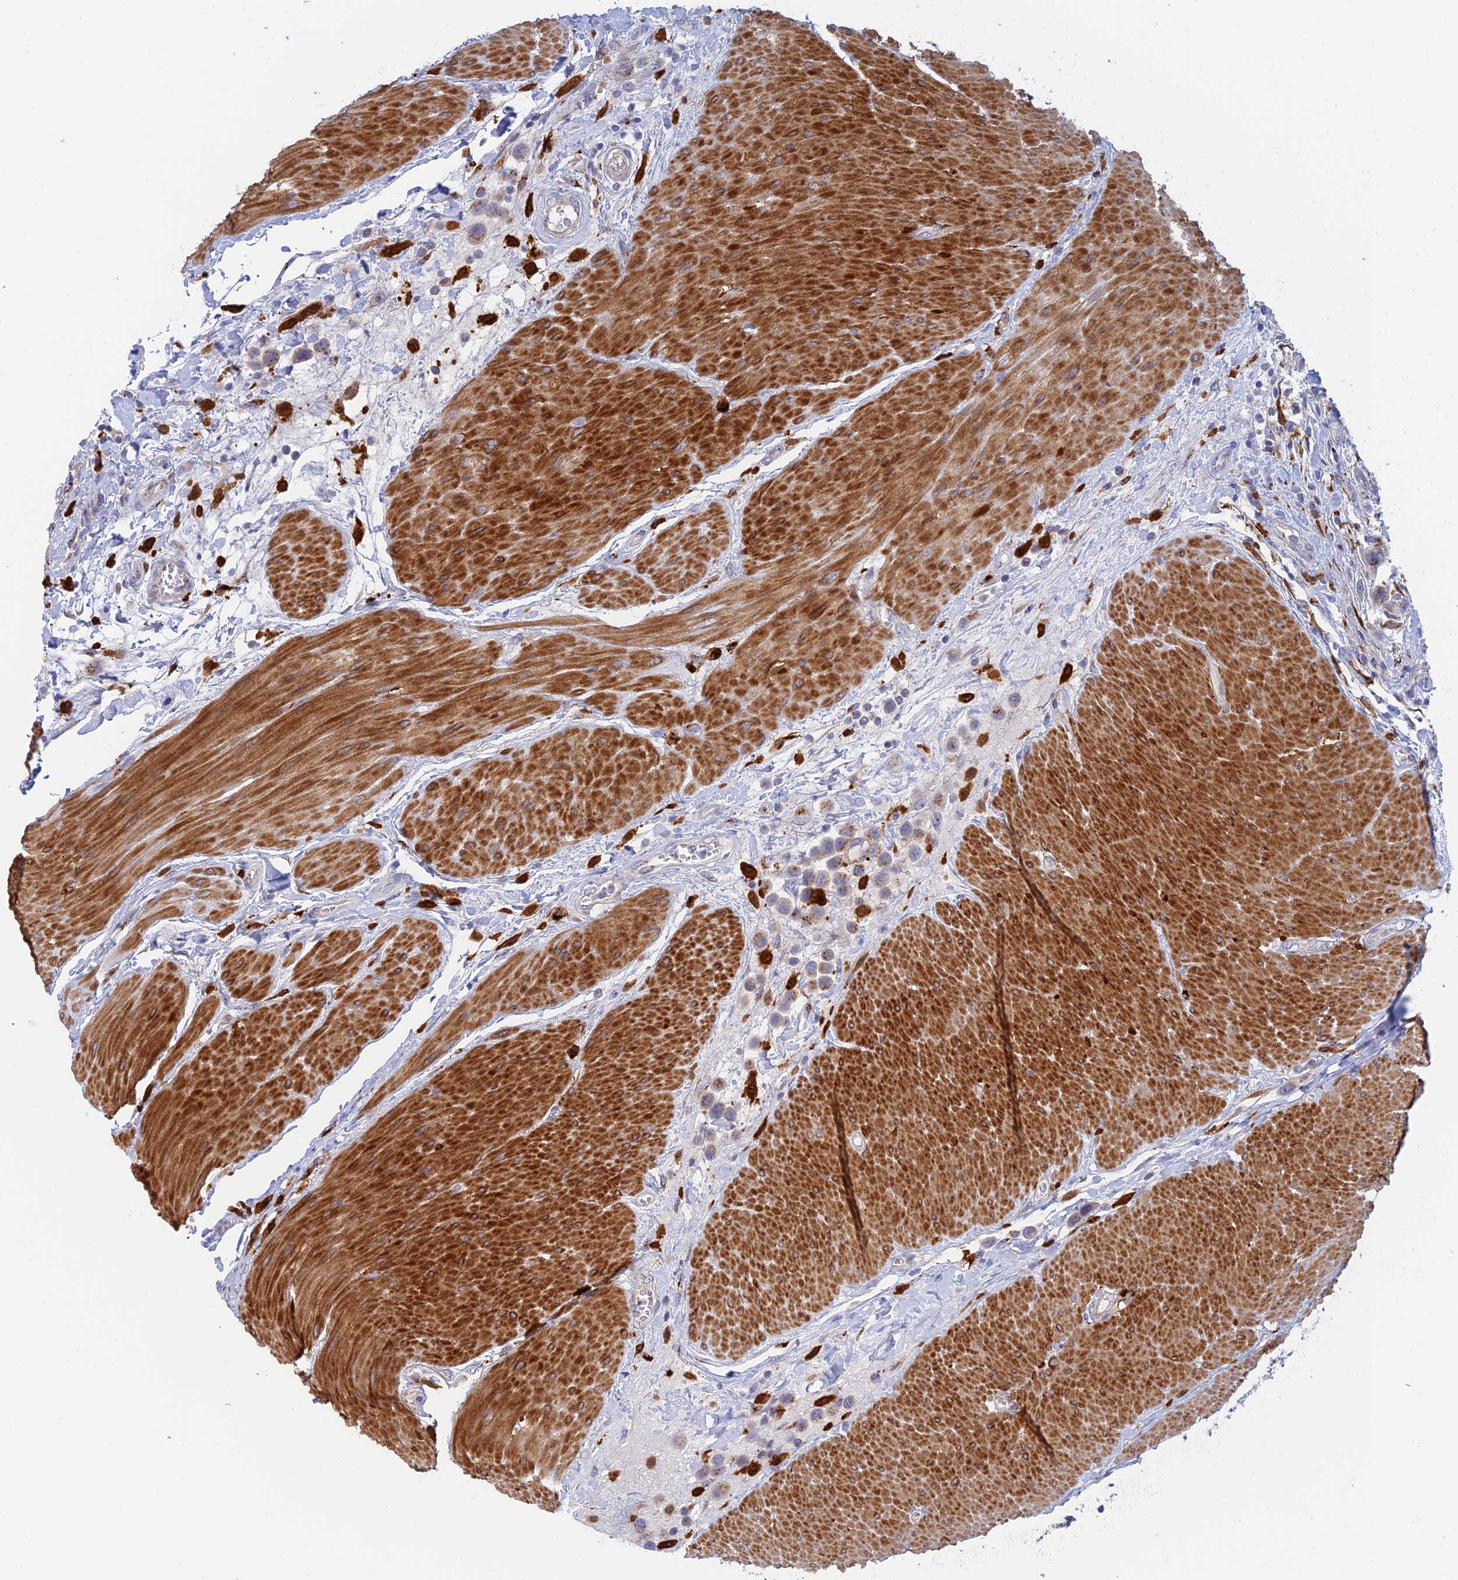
{"staining": {"intensity": "weak", "quantity": "25%-75%", "location": "cytoplasmic/membranous"}, "tissue": "urothelial cancer", "cell_type": "Tumor cells", "image_type": "cancer", "snomed": [{"axis": "morphology", "description": "Urothelial carcinoma, High grade"}, {"axis": "topography", "description": "Urinary bladder"}], "caption": "This image displays immunohistochemistry staining of urothelial cancer, with low weak cytoplasmic/membranous expression in approximately 25%-75% of tumor cells.", "gene": "SLC24A3", "patient": {"sex": "male", "age": 50}}